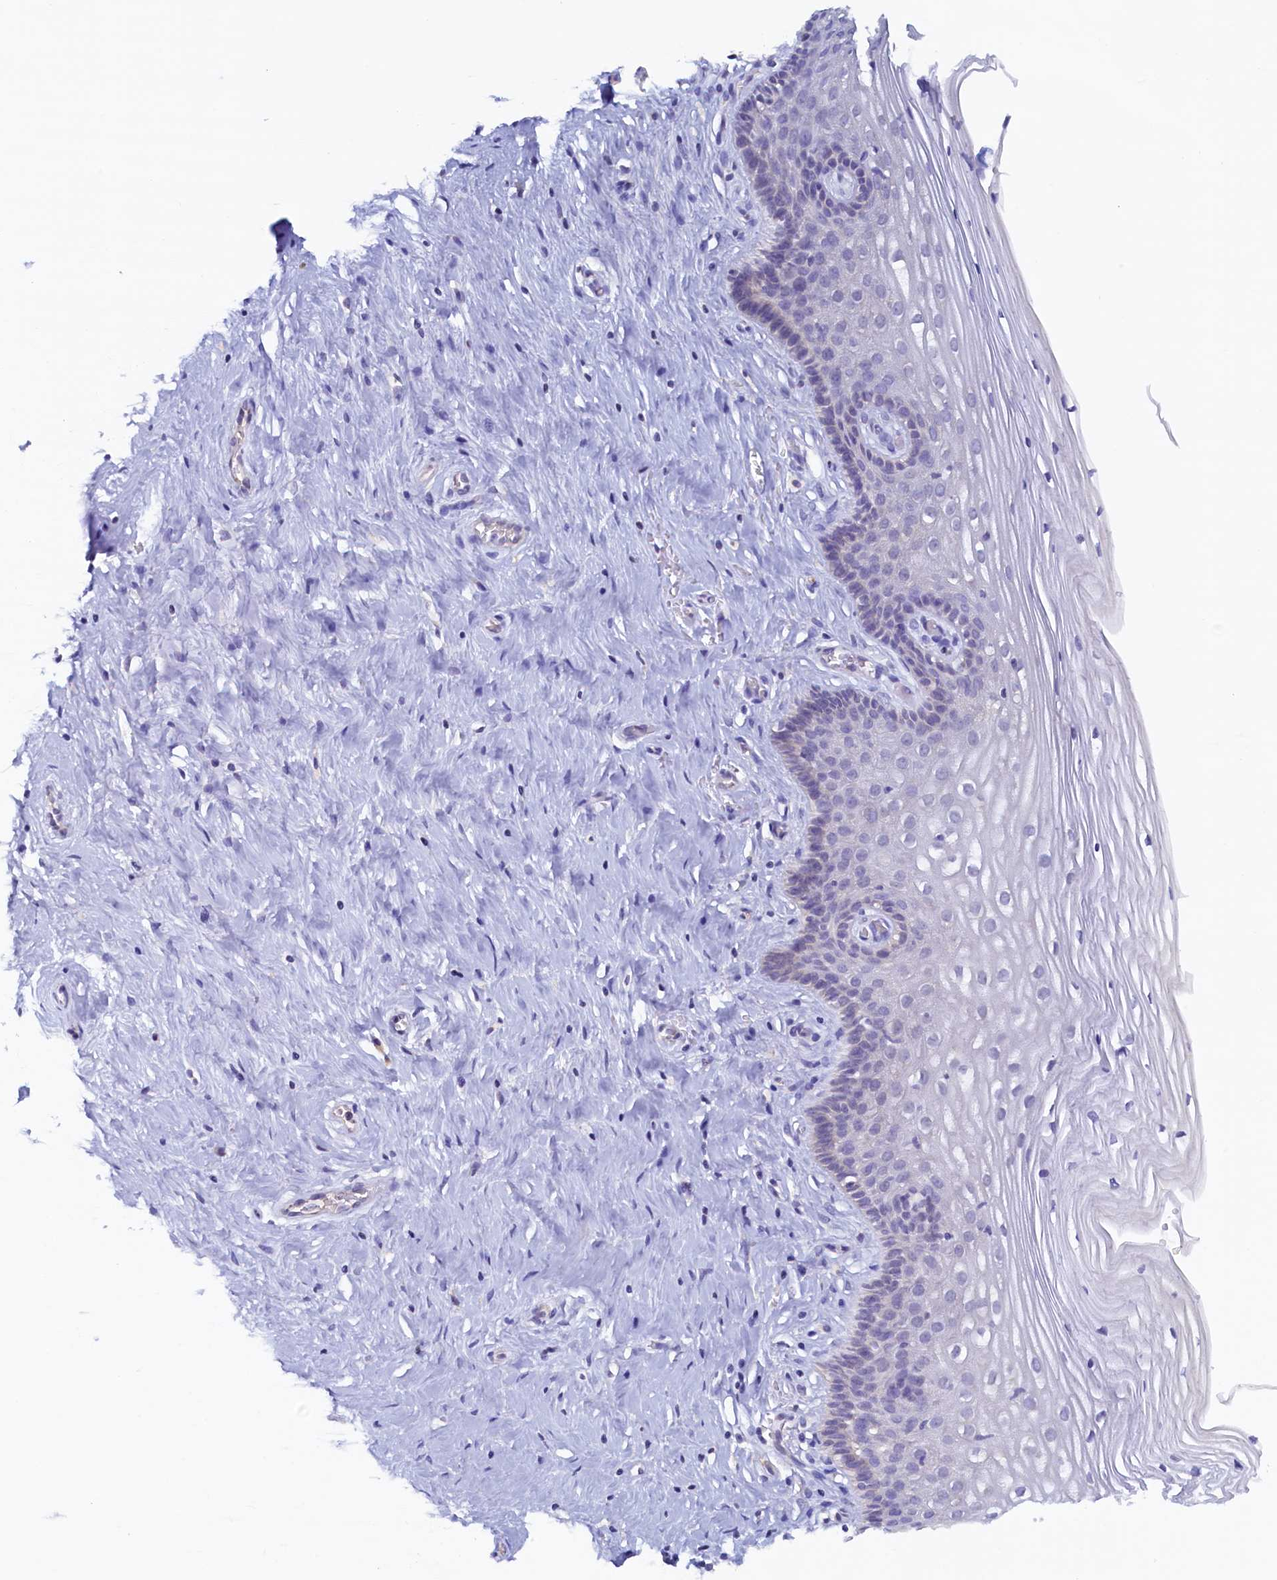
{"staining": {"intensity": "negative", "quantity": "none", "location": "none"}, "tissue": "cervix", "cell_type": "Glandular cells", "image_type": "normal", "snomed": [{"axis": "morphology", "description": "Normal tissue, NOS"}, {"axis": "topography", "description": "Cervix"}], "caption": "Protein analysis of unremarkable cervix displays no significant expression in glandular cells. Brightfield microscopy of immunohistochemistry stained with DAB (brown) and hematoxylin (blue), captured at high magnification.", "gene": "DTD1", "patient": {"sex": "female", "age": 33}}